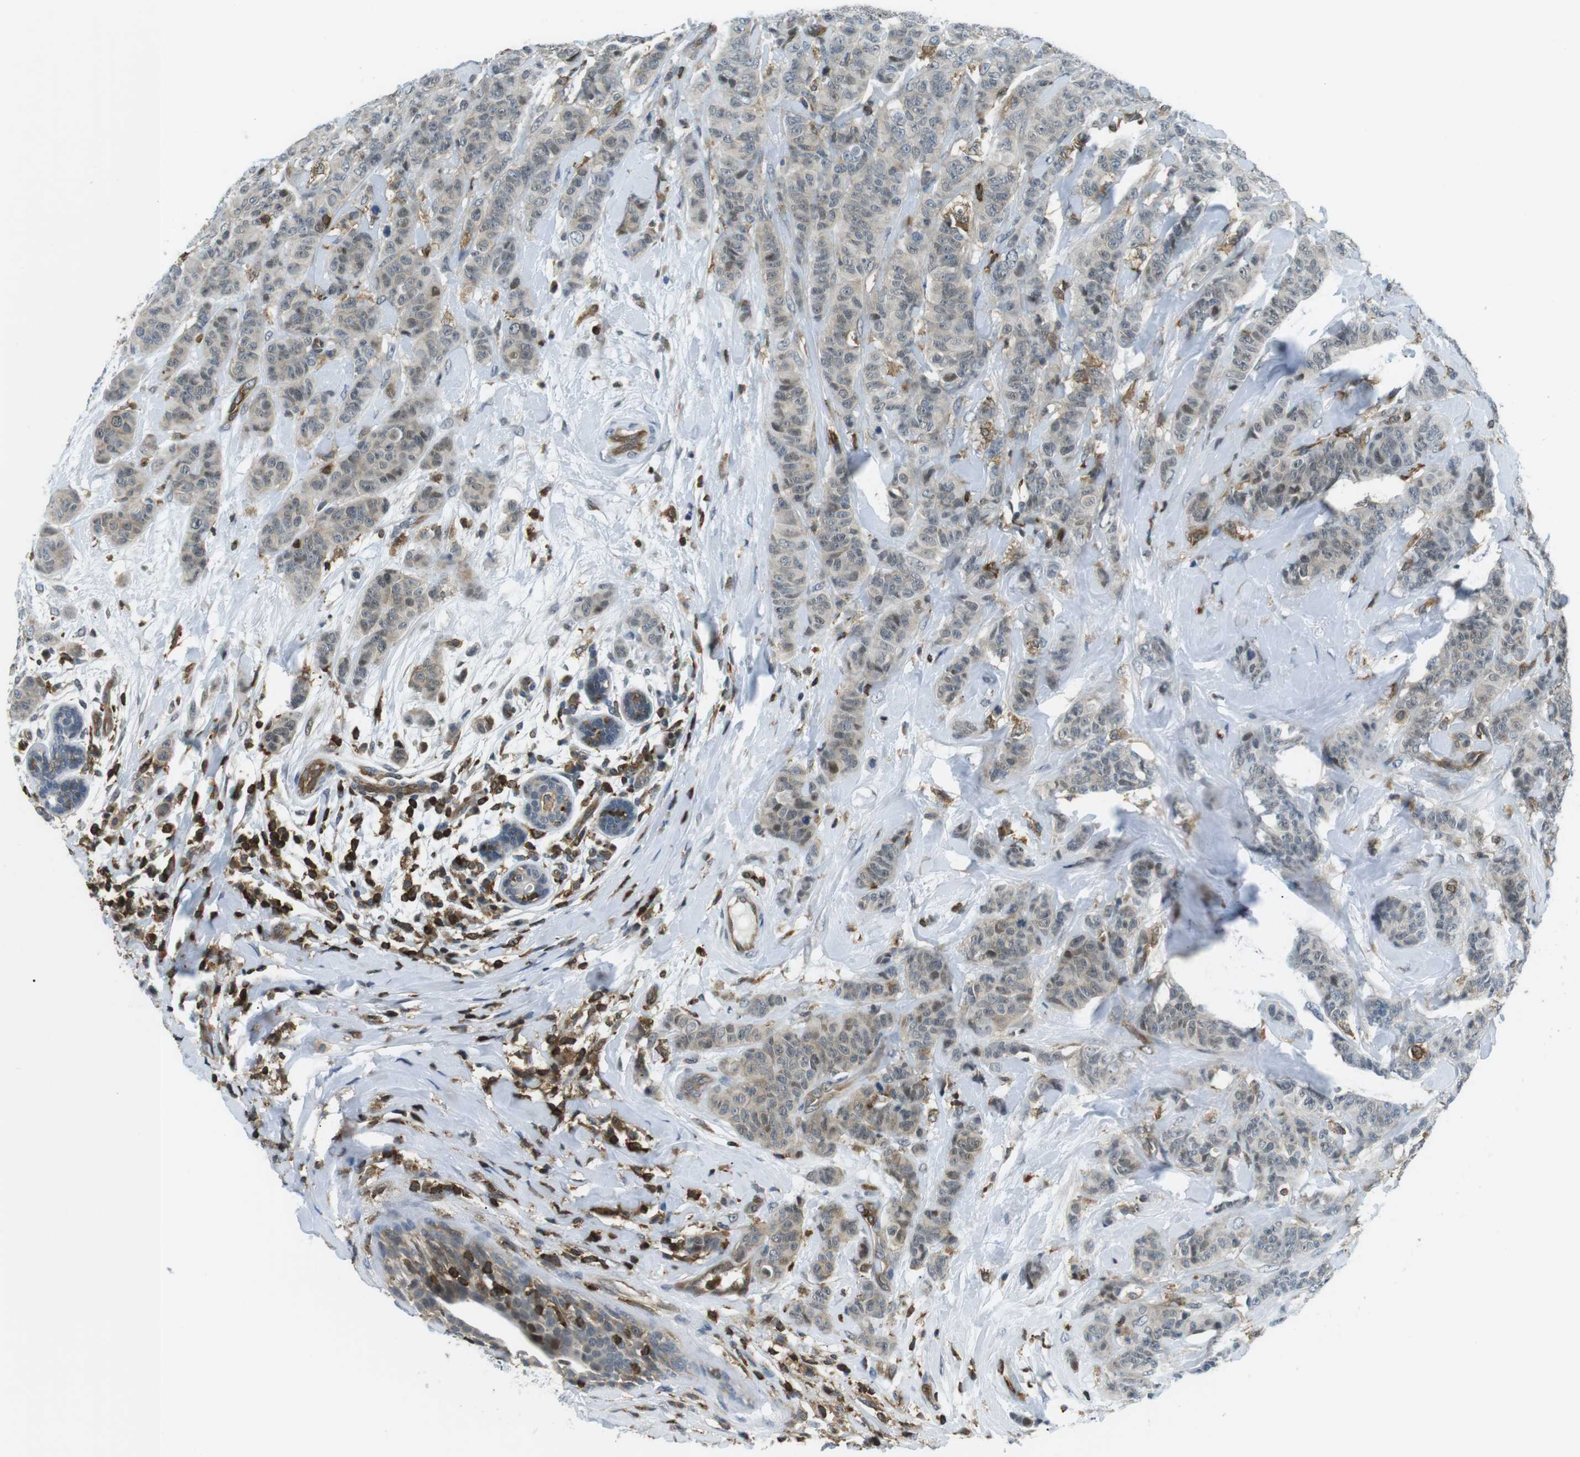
{"staining": {"intensity": "weak", "quantity": ">75%", "location": "cytoplasmic/membranous"}, "tissue": "breast cancer", "cell_type": "Tumor cells", "image_type": "cancer", "snomed": [{"axis": "morphology", "description": "Normal tissue, NOS"}, {"axis": "morphology", "description": "Duct carcinoma"}, {"axis": "topography", "description": "Breast"}], "caption": "This image exhibits breast intraductal carcinoma stained with immunohistochemistry to label a protein in brown. The cytoplasmic/membranous of tumor cells show weak positivity for the protein. Nuclei are counter-stained blue.", "gene": "STK10", "patient": {"sex": "female", "age": 40}}